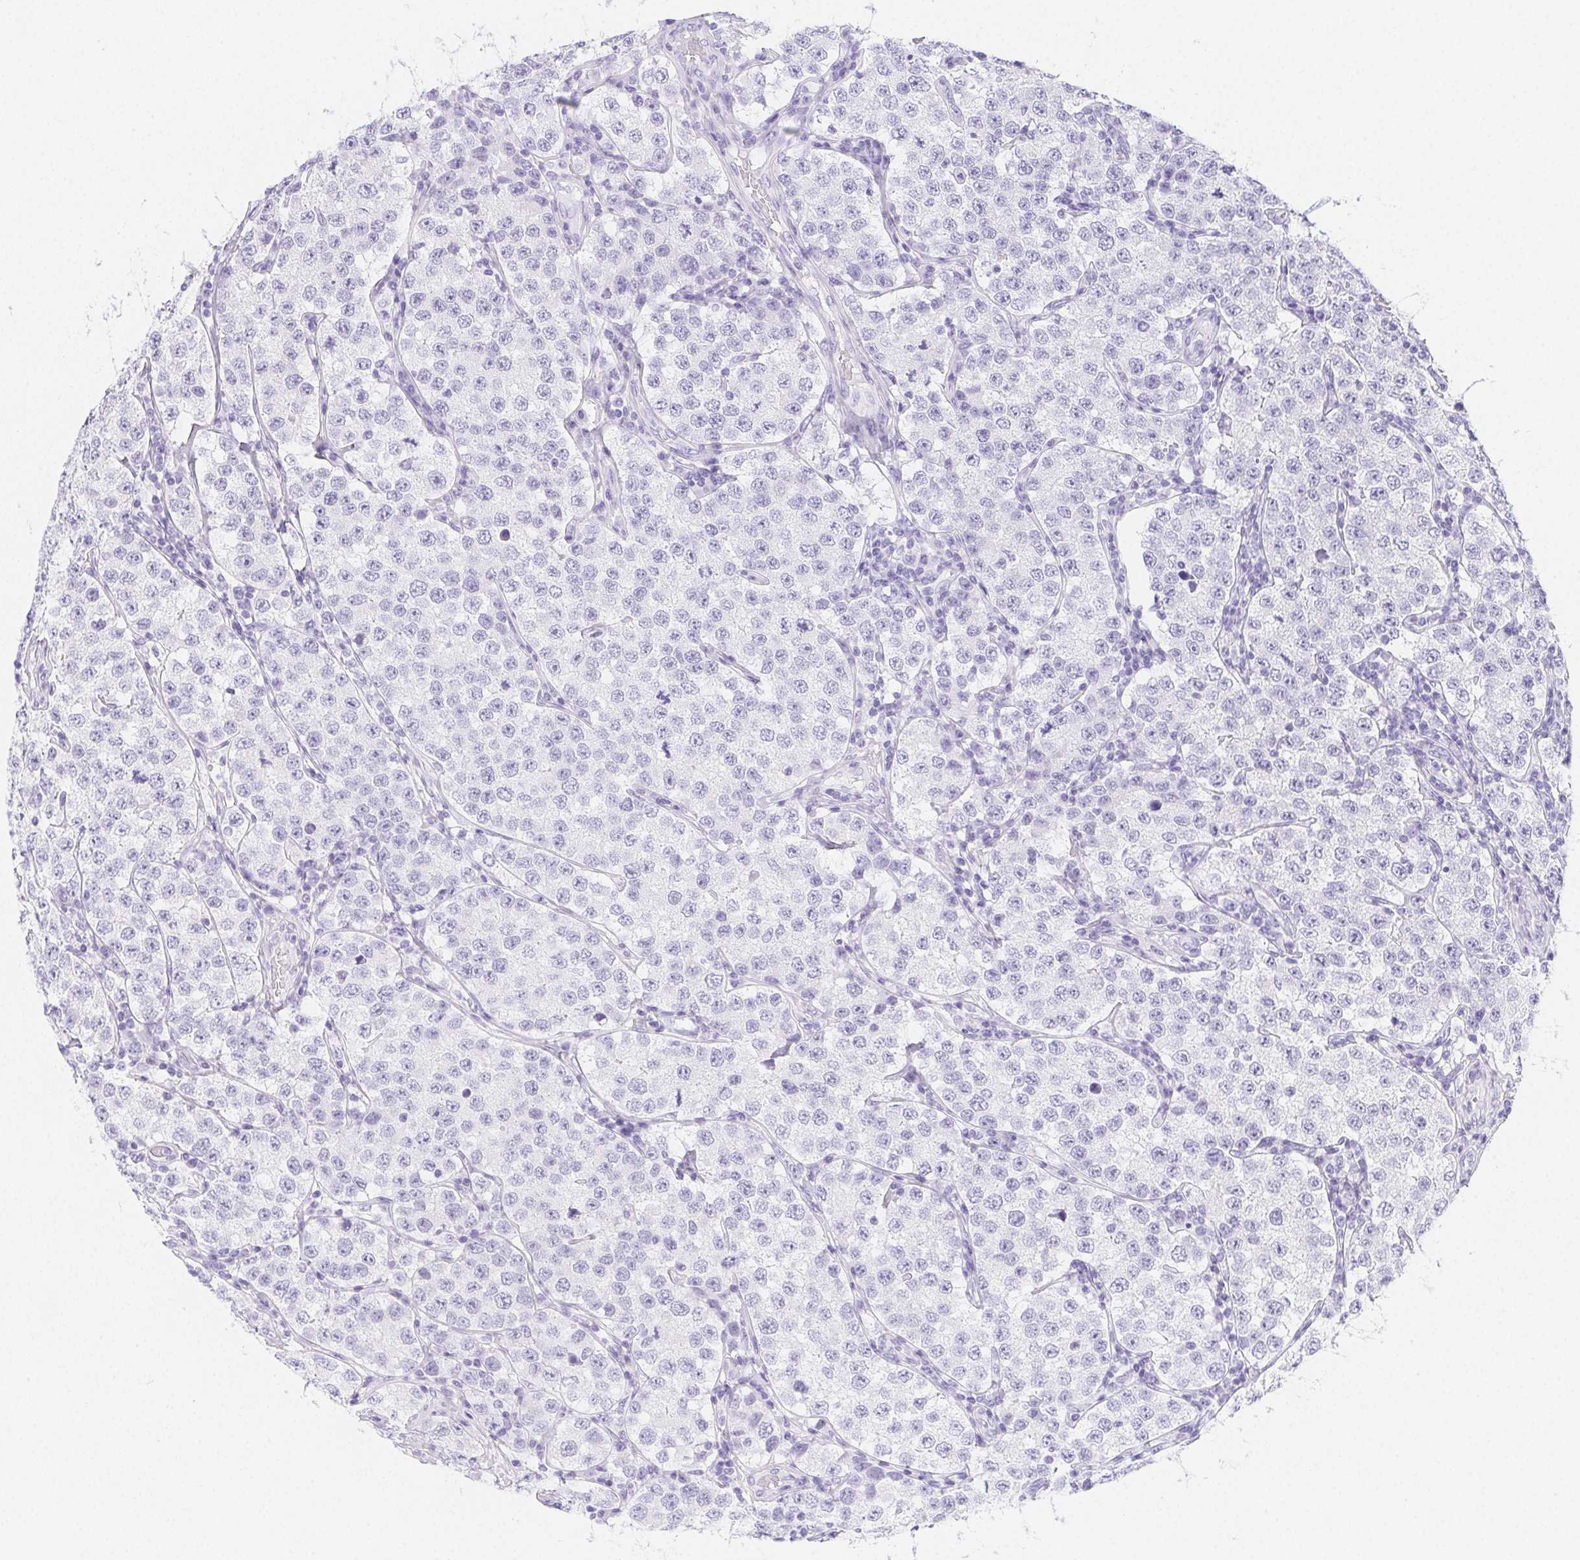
{"staining": {"intensity": "negative", "quantity": "none", "location": "none"}, "tissue": "testis cancer", "cell_type": "Tumor cells", "image_type": "cancer", "snomed": [{"axis": "morphology", "description": "Seminoma, NOS"}, {"axis": "topography", "description": "Testis"}], "caption": "Immunohistochemistry (IHC) image of human testis seminoma stained for a protein (brown), which demonstrates no staining in tumor cells.", "gene": "ZBBX", "patient": {"sex": "male", "age": 34}}